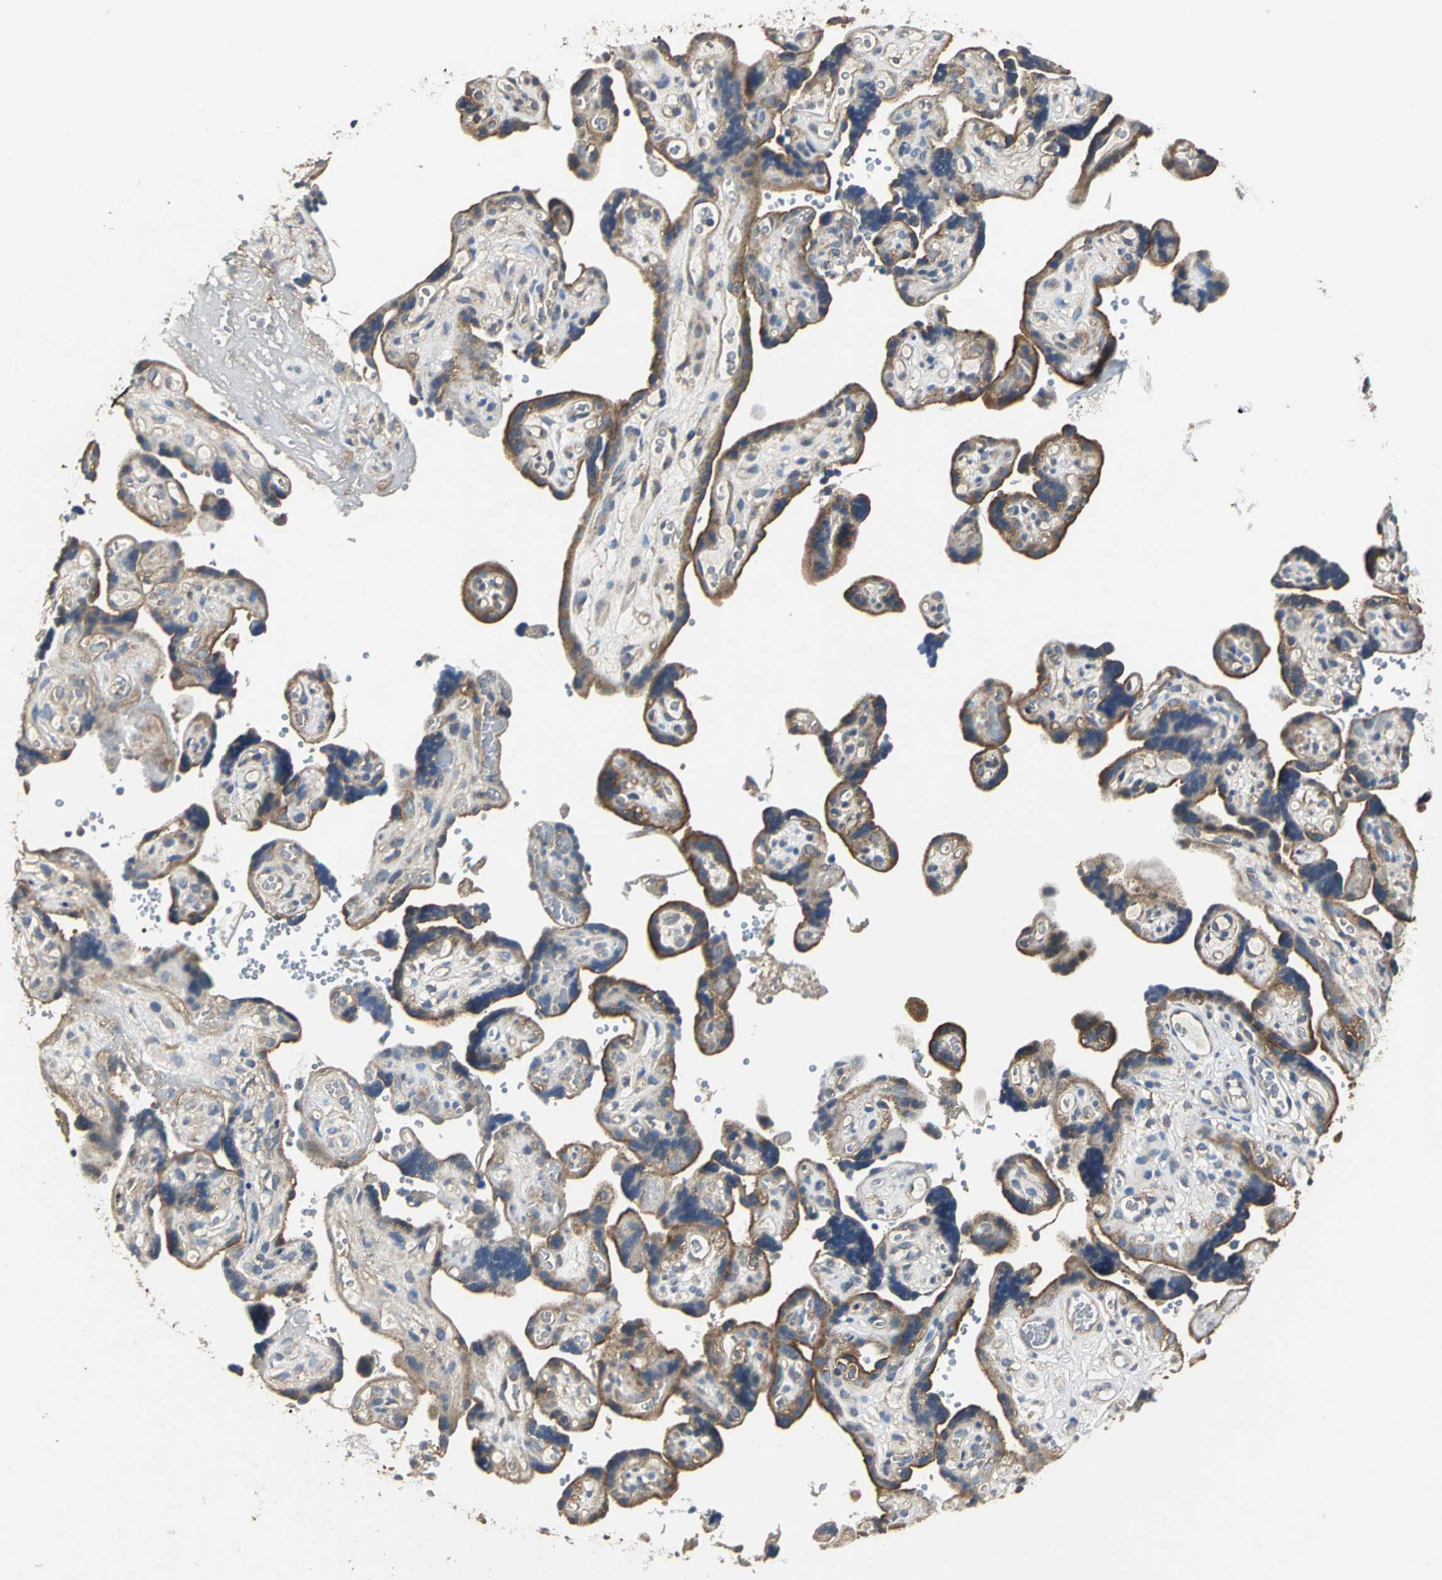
{"staining": {"intensity": "moderate", "quantity": ">75%", "location": "cytoplasmic/membranous"}, "tissue": "placenta", "cell_type": "Decidual cells", "image_type": "normal", "snomed": [{"axis": "morphology", "description": "Normal tissue, NOS"}, {"axis": "topography", "description": "Placenta"}], "caption": "The image exhibits staining of unremarkable placenta, revealing moderate cytoplasmic/membranous protein staining (brown color) within decidual cells.", "gene": "IRF3", "patient": {"sex": "female", "age": 30}}